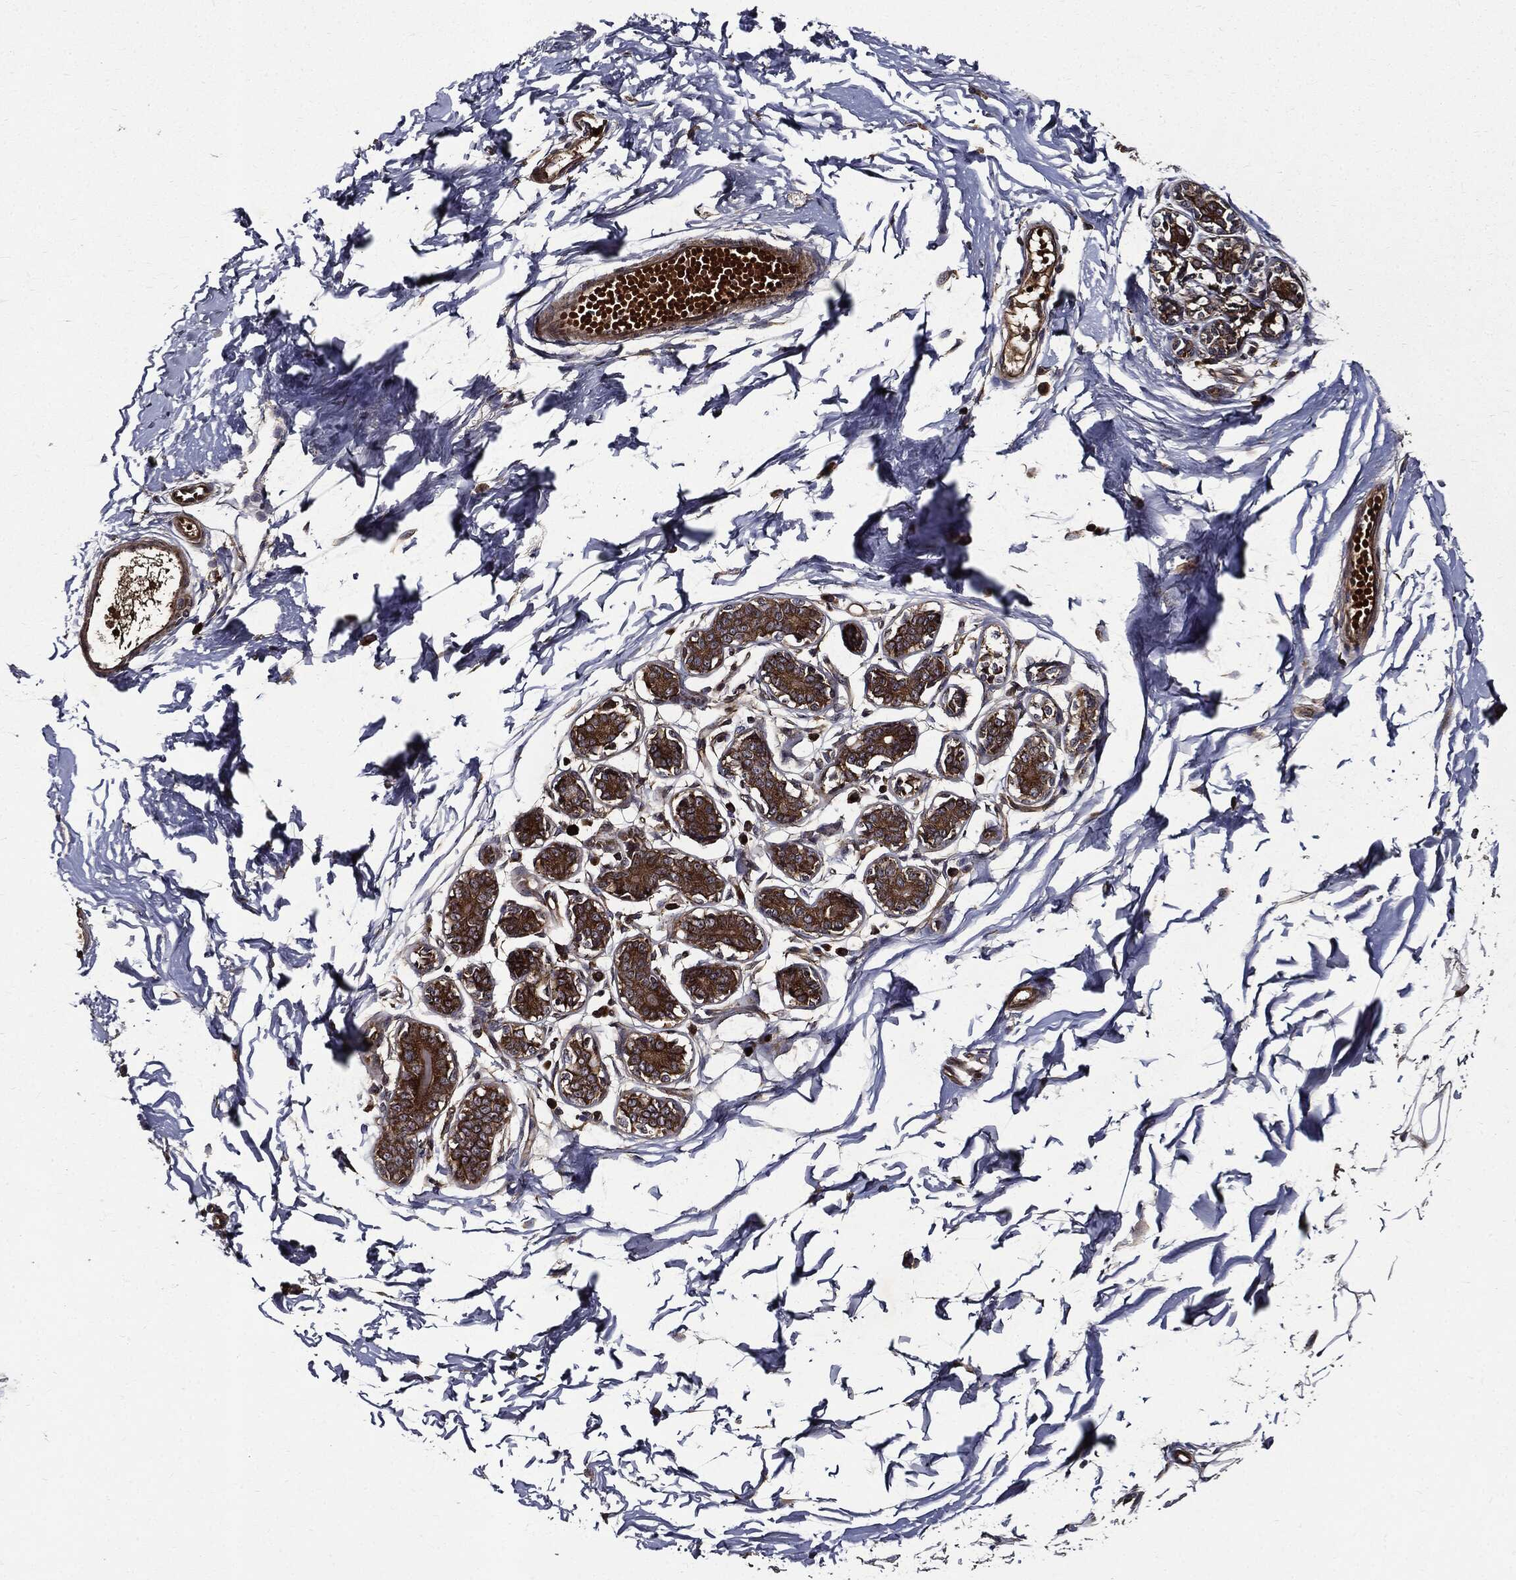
{"staining": {"intensity": "strong", "quantity": "<25%", "location": "cytoplasmic/membranous"}, "tissue": "breast", "cell_type": "Adipocytes", "image_type": "normal", "snomed": [{"axis": "morphology", "description": "Normal tissue, NOS"}, {"axis": "topography", "description": "Breast"}], "caption": "IHC histopathology image of benign human breast stained for a protein (brown), which demonstrates medium levels of strong cytoplasmic/membranous staining in approximately <25% of adipocytes.", "gene": "HTT", "patient": {"sex": "female", "age": 37}}